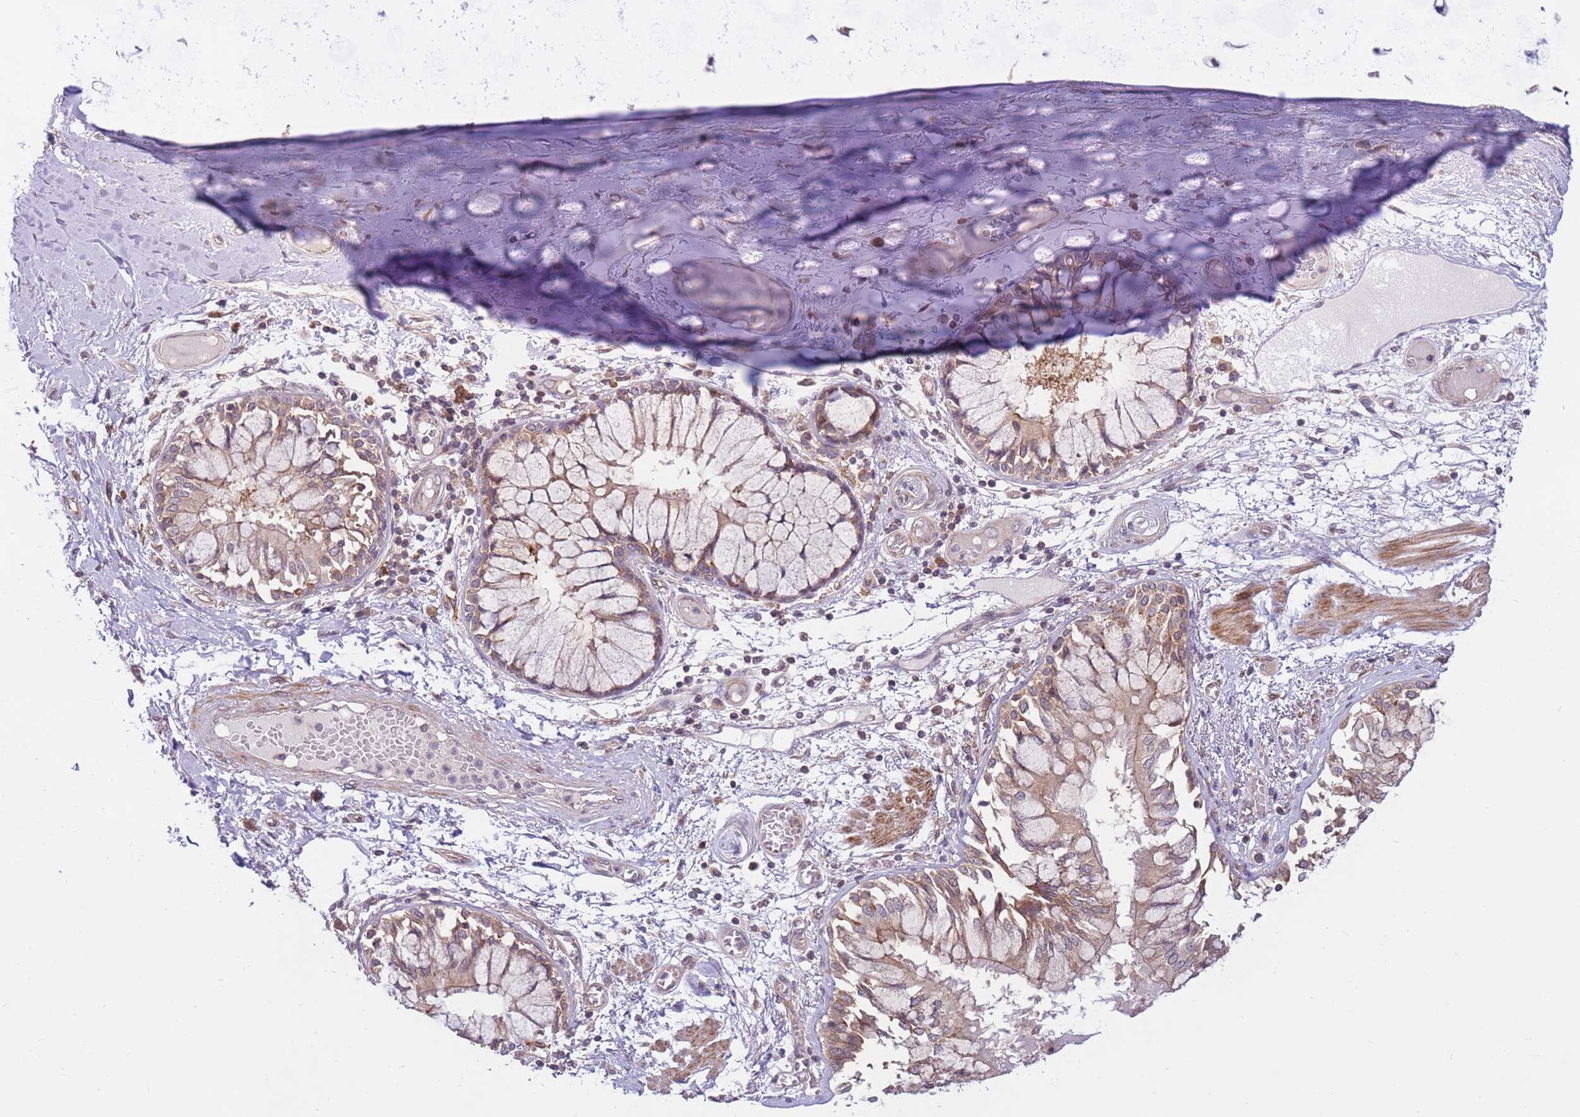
{"staining": {"intensity": "weak", "quantity": "25%-75%", "location": "cytoplasmic/membranous"}, "tissue": "adipose tissue", "cell_type": "Adipocytes", "image_type": "normal", "snomed": [{"axis": "morphology", "description": "Normal tissue, NOS"}, {"axis": "topography", "description": "Cartilage tissue"}, {"axis": "topography", "description": "Bronchus"}, {"axis": "topography", "description": "Lung"}, {"axis": "topography", "description": "Peripheral nerve tissue"}], "caption": "Protein staining of unremarkable adipose tissue reveals weak cytoplasmic/membranous expression in about 25%-75% of adipocytes. The protein of interest is stained brown, and the nuclei are stained in blue (DAB (3,3'-diaminobenzidine) IHC with brightfield microscopy, high magnification).", "gene": "DDX19B", "patient": {"sex": "female", "age": 49}}